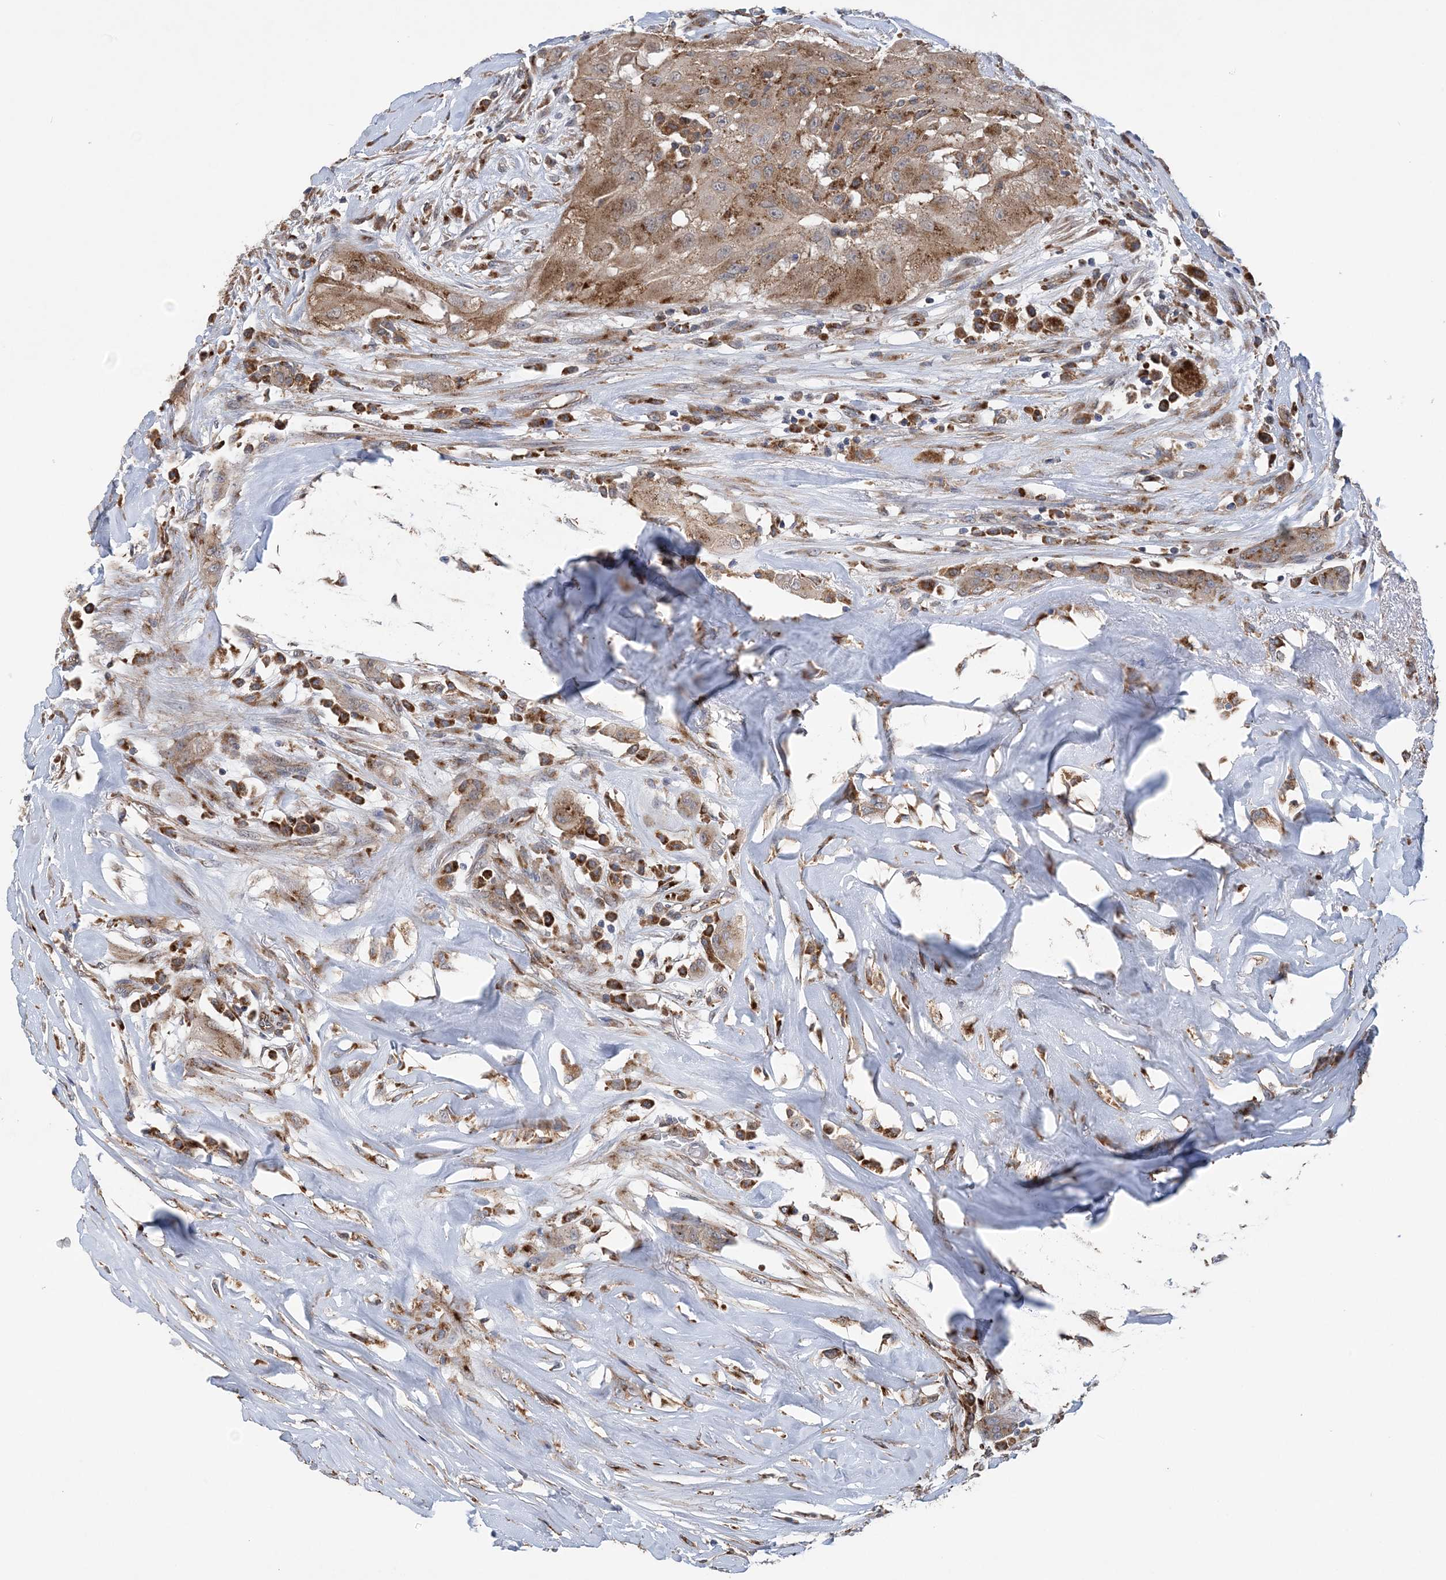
{"staining": {"intensity": "moderate", "quantity": ">75%", "location": "cytoplasmic/membranous"}, "tissue": "thyroid cancer", "cell_type": "Tumor cells", "image_type": "cancer", "snomed": [{"axis": "morphology", "description": "Papillary adenocarcinoma, NOS"}, {"axis": "topography", "description": "Thyroid gland"}], "caption": "Thyroid papillary adenocarcinoma was stained to show a protein in brown. There is medium levels of moderate cytoplasmic/membranous expression in about >75% of tumor cells.", "gene": "PTTG1IP", "patient": {"sex": "female", "age": 59}}